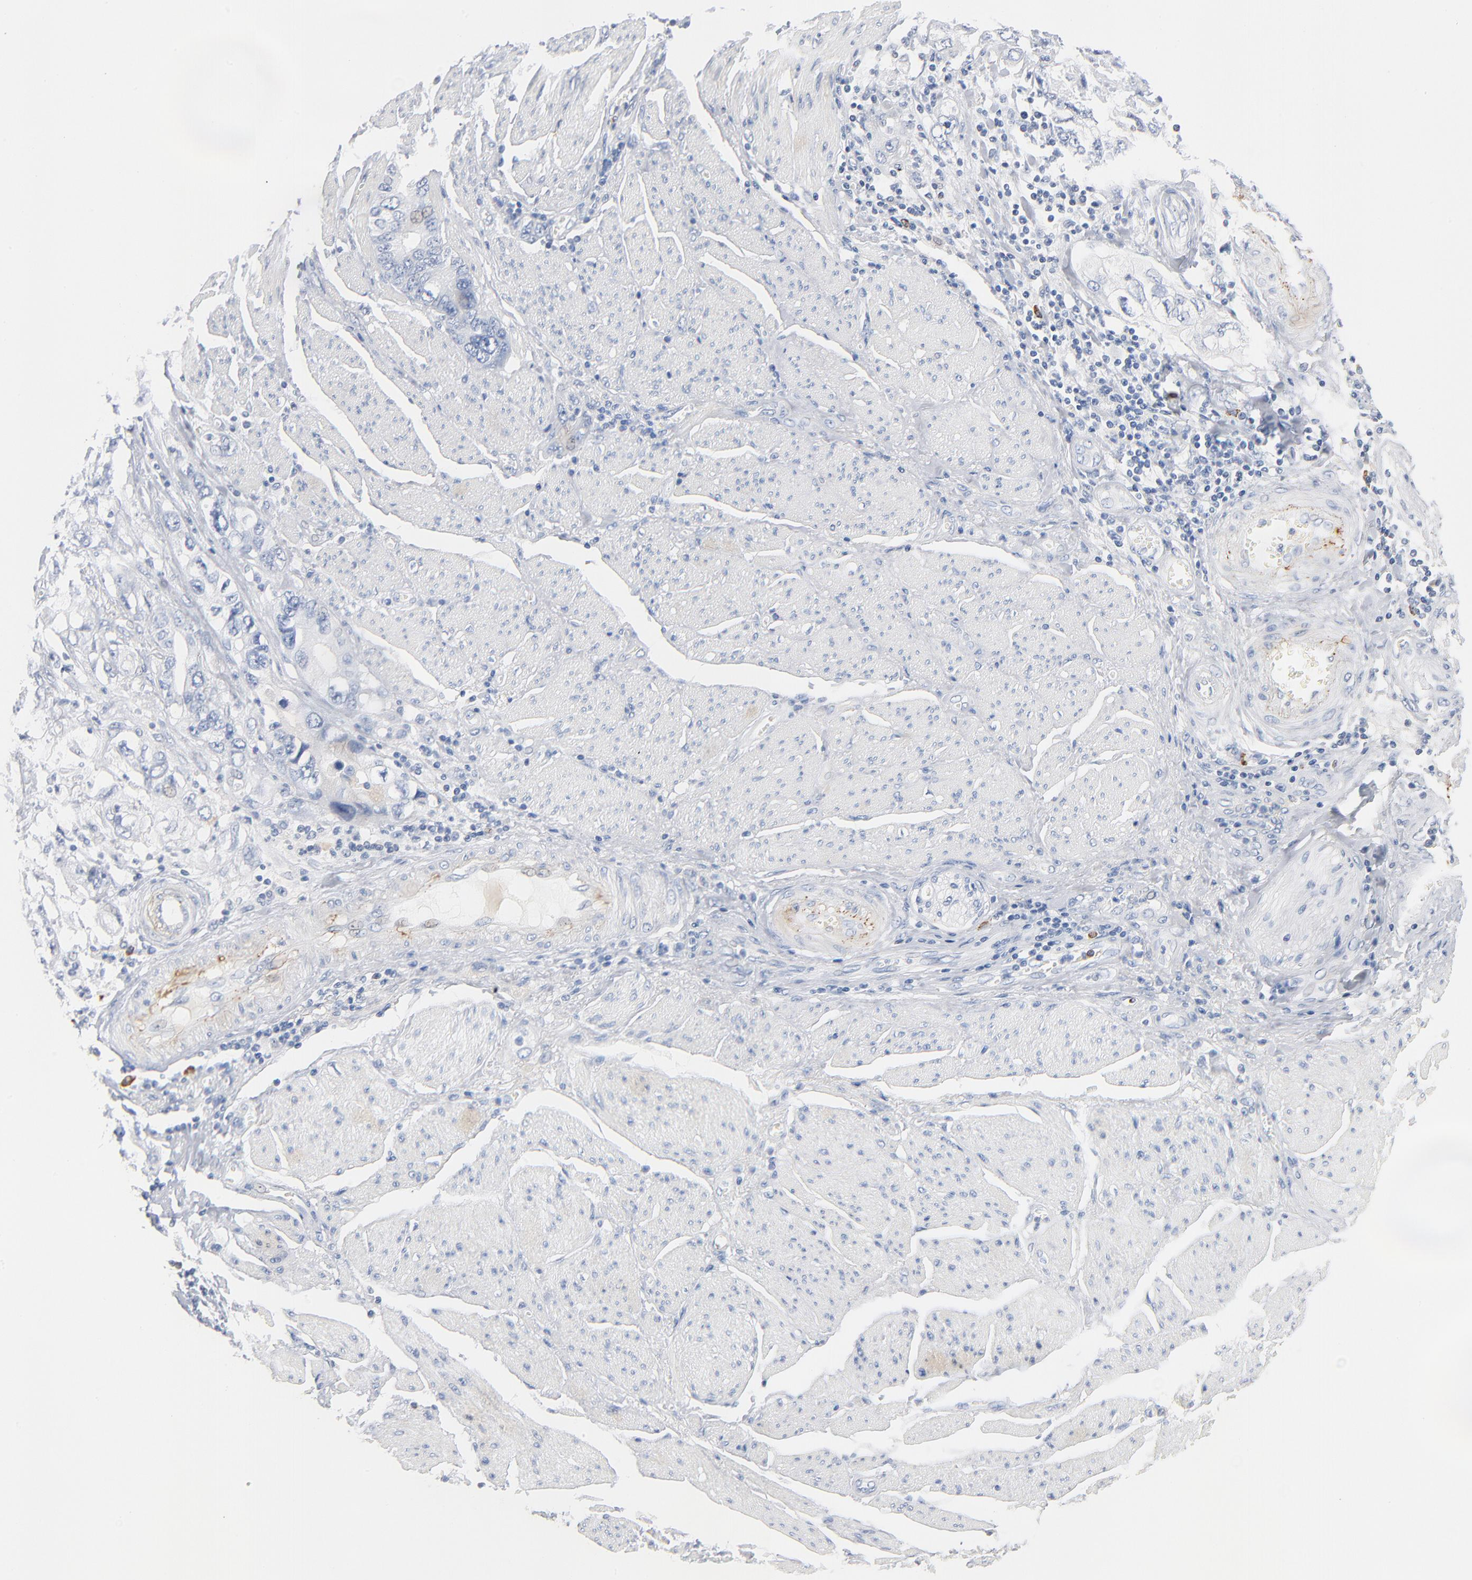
{"staining": {"intensity": "negative", "quantity": "none", "location": "none"}, "tissue": "stomach cancer", "cell_type": "Tumor cells", "image_type": "cancer", "snomed": [{"axis": "morphology", "description": "Adenocarcinoma, NOS"}, {"axis": "topography", "description": "Pancreas"}, {"axis": "topography", "description": "Stomach, upper"}], "caption": "Immunohistochemical staining of stomach cancer (adenocarcinoma) demonstrates no significant expression in tumor cells.", "gene": "GZMB", "patient": {"sex": "male", "age": 77}}